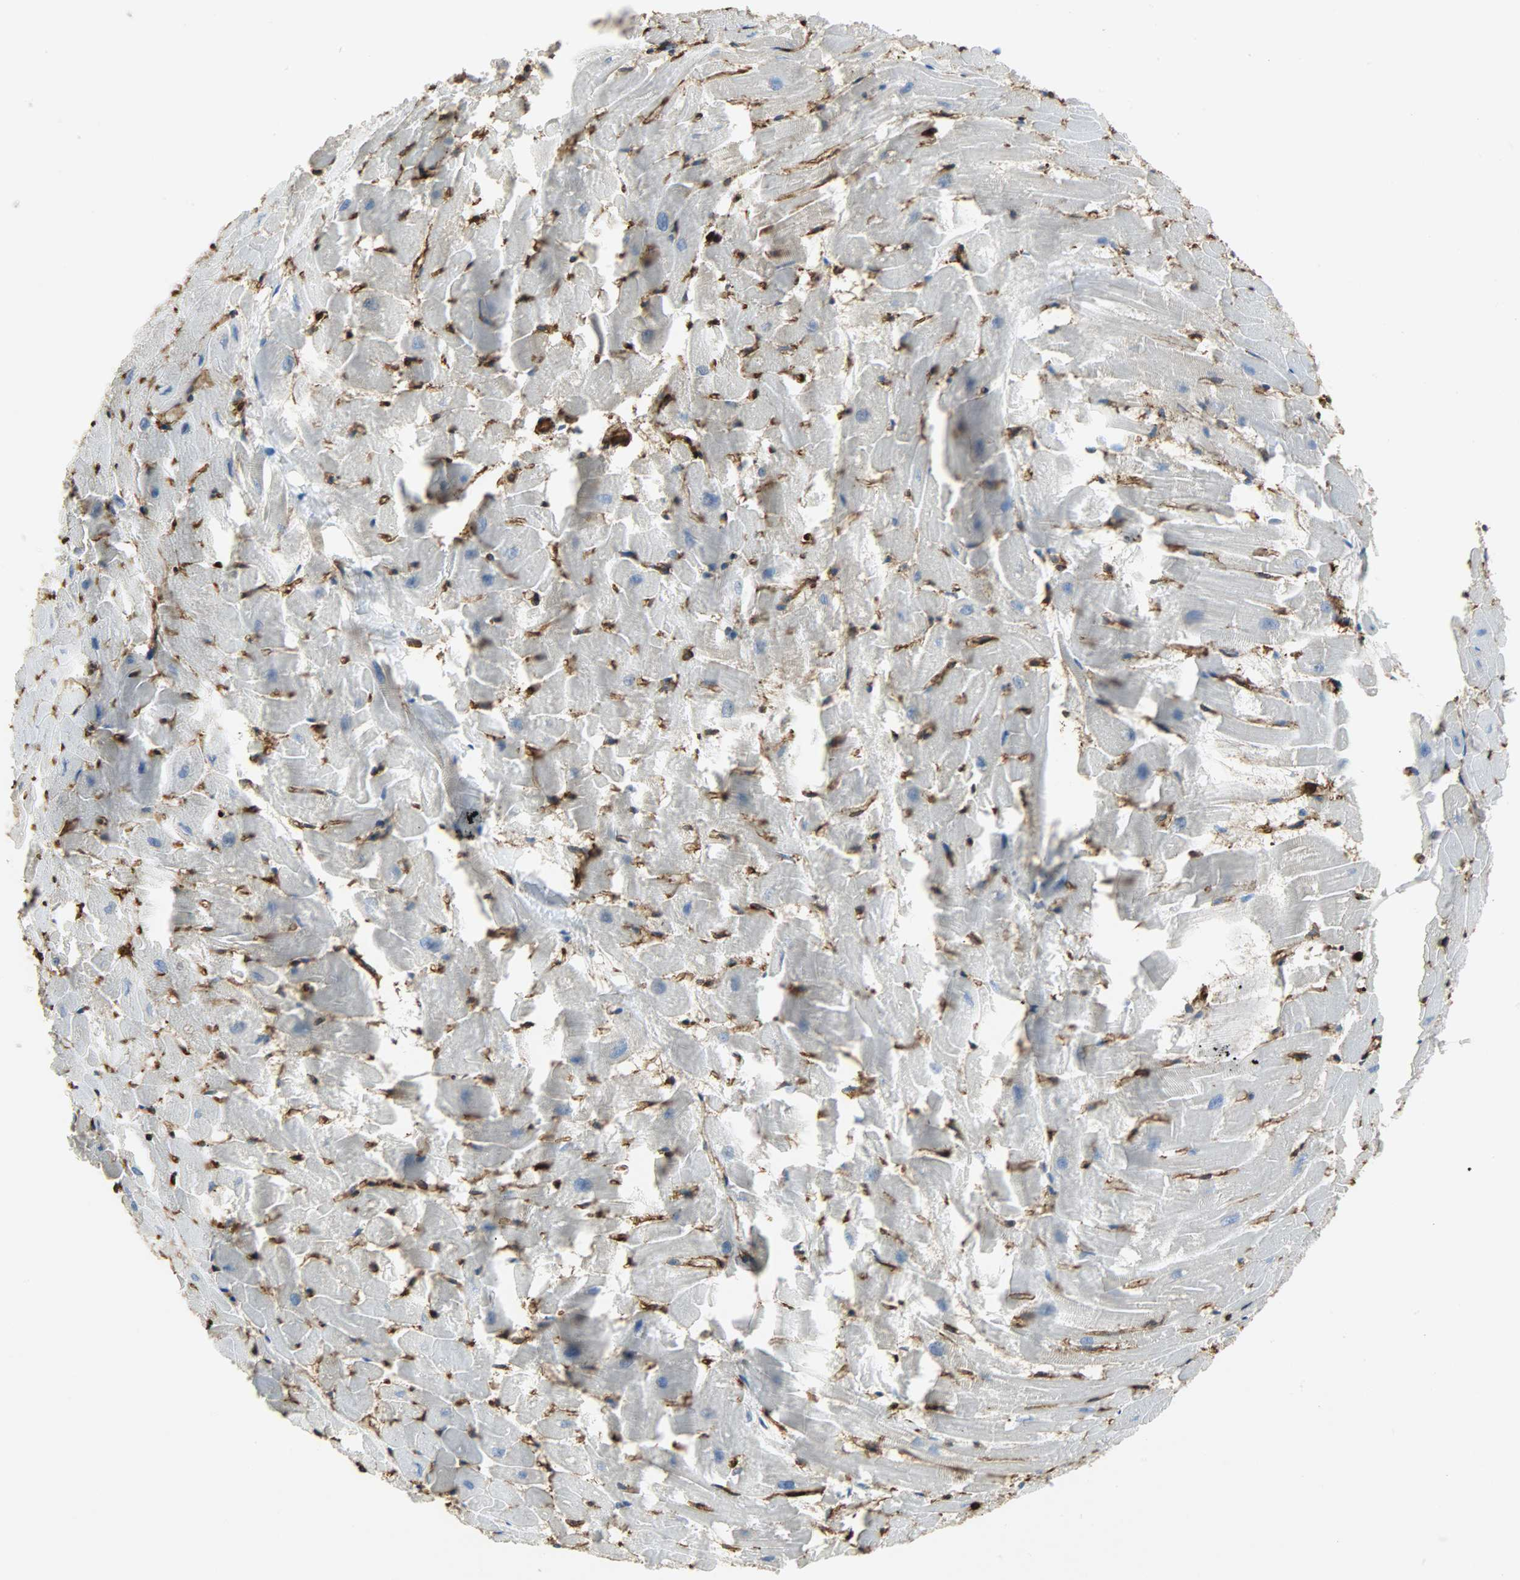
{"staining": {"intensity": "negative", "quantity": "none", "location": "none"}, "tissue": "heart muscle", "cell_type": "Cardiomyocytes", "image_type": "normal", "snomed": [{"axis": "morphology", "description": "Normal tissue, NOS"}, {"axis": "topography", "description": "Heart"}], "caption": "IHC photomicrograph of unremarkable heart muscle stained for a protein (brown), which exhibits no expression in cardiomyocytes. (Immunohistochemistry (ihc), brightfield microscopy, high magnification).", "gene": "VASP", "patient": {"sex": "female", "age": 19}}